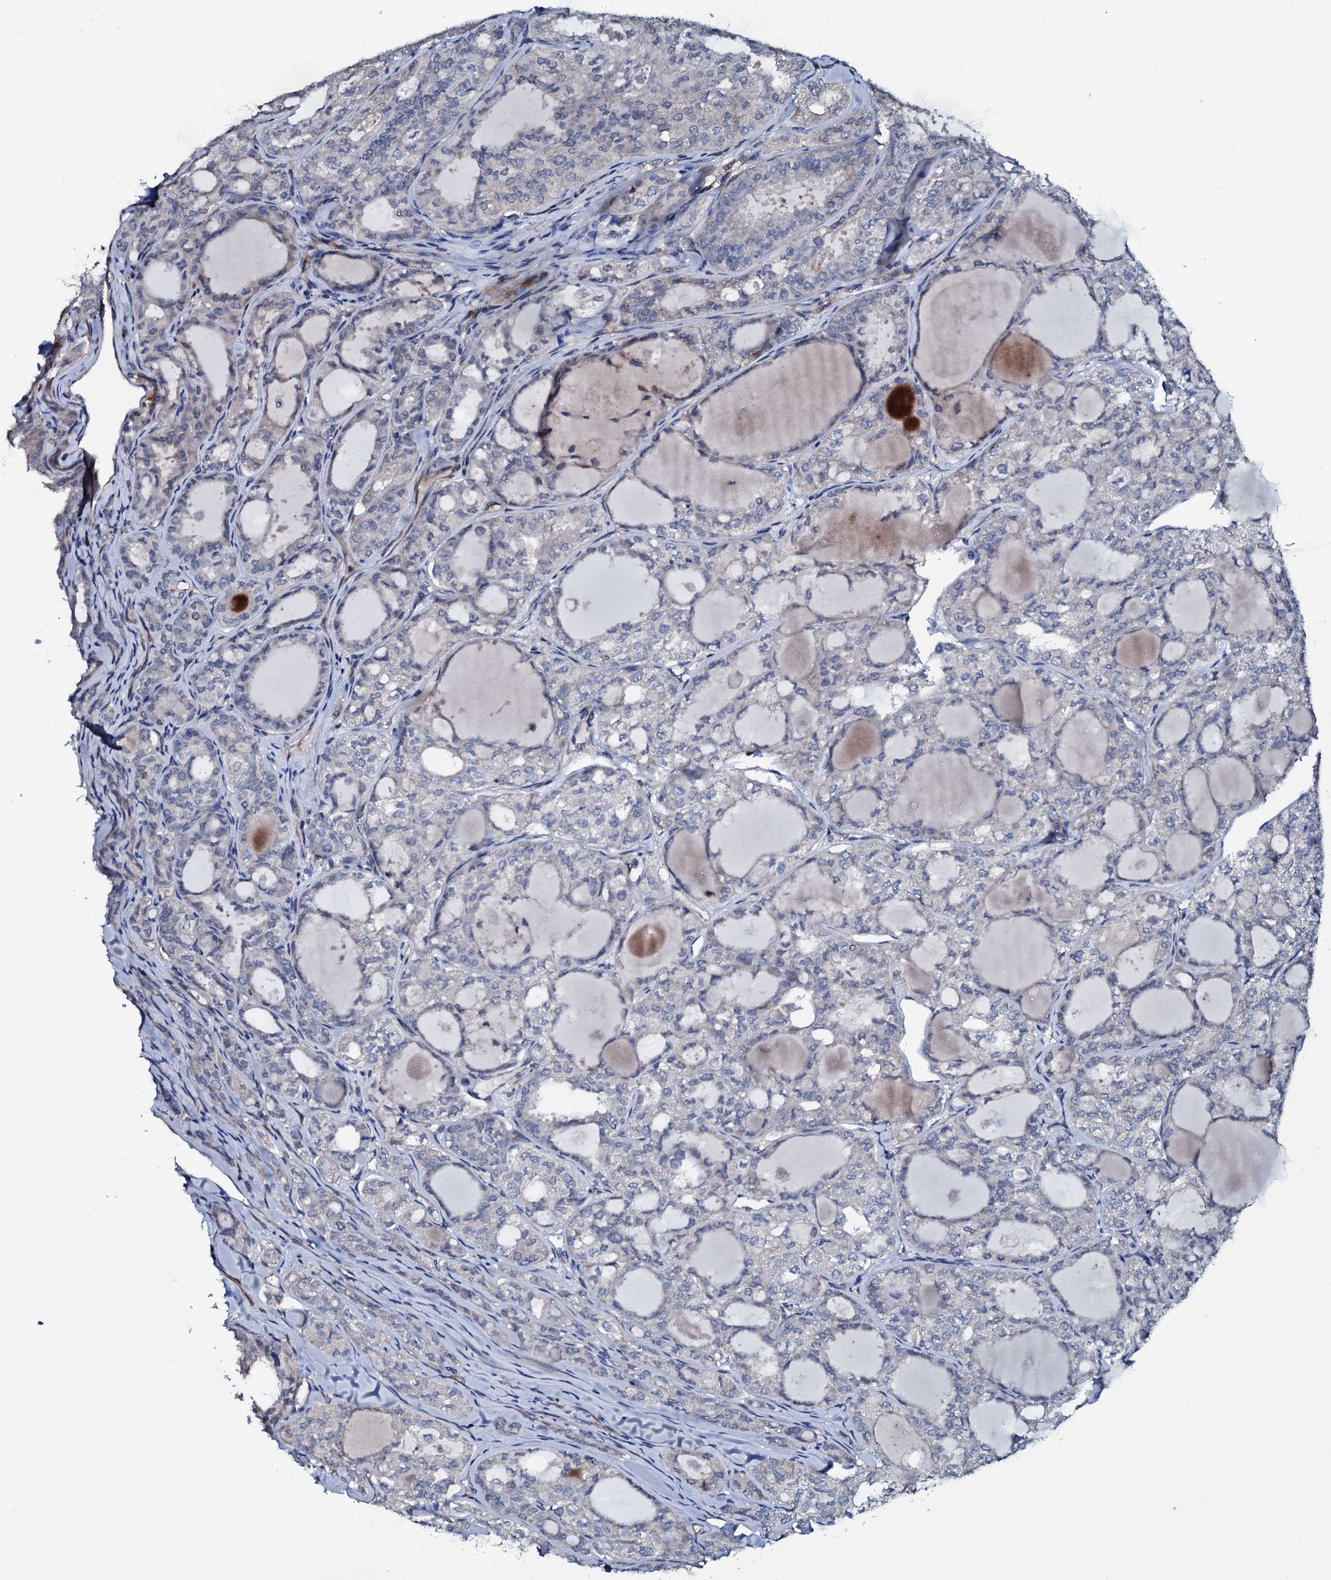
{"staining": {"intensity": "negative", "quantity": "none", "location": "none"}, "tissue": "thyroid cancer", "cell_type": "Tumor cells", "image_type": "cancer", "snomed": [{"axis": "morphology", "description": "Follicular adenoma carcinoma, NOS"}, {"axis": "topography", "description": "Thyroid gland"}], "caption": "An image of thyroid cancer stained for a protein shows no brown staining in tumor cells.", "gene": "IL12B", "patient": {"sex": "male", "age": 75}}